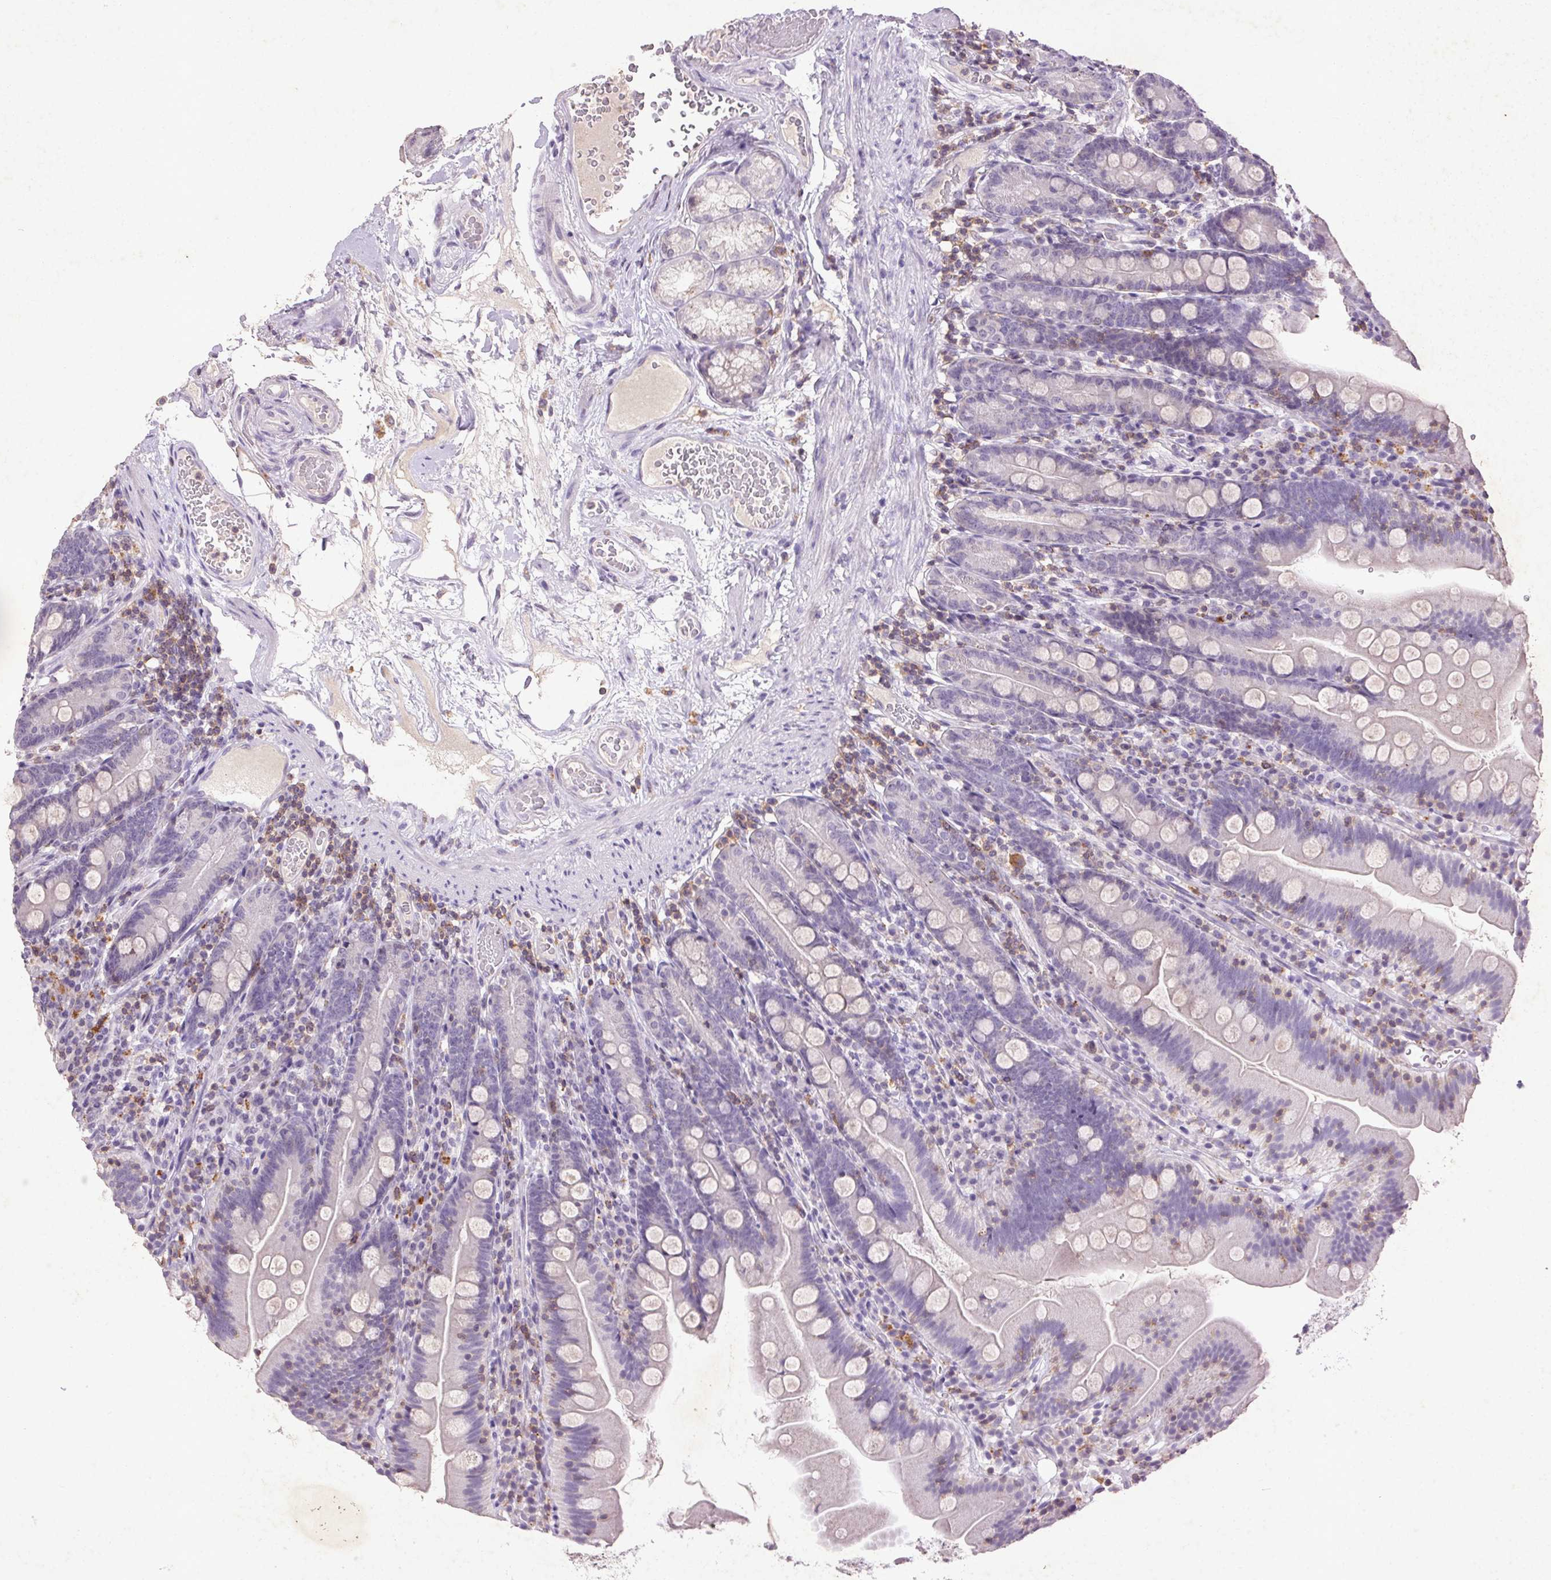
{"staining": {"intensity": "negative", "quantity": "none", "location": "none"}, "tissue": "duodenum", "cell_type": "Glandular cells", "image_type": "normal", "snomed": [{"axis": "morphology", "description": "Normal tissue, NOS"}, {"axis": "topography", "description": "Duodenum"}], "caption": "Immunohistochemistry of normal human duodenum shows no positivity in glandular cells.", "gene": "FNDC7", "patient": {"sex": "female", "age": 67}}